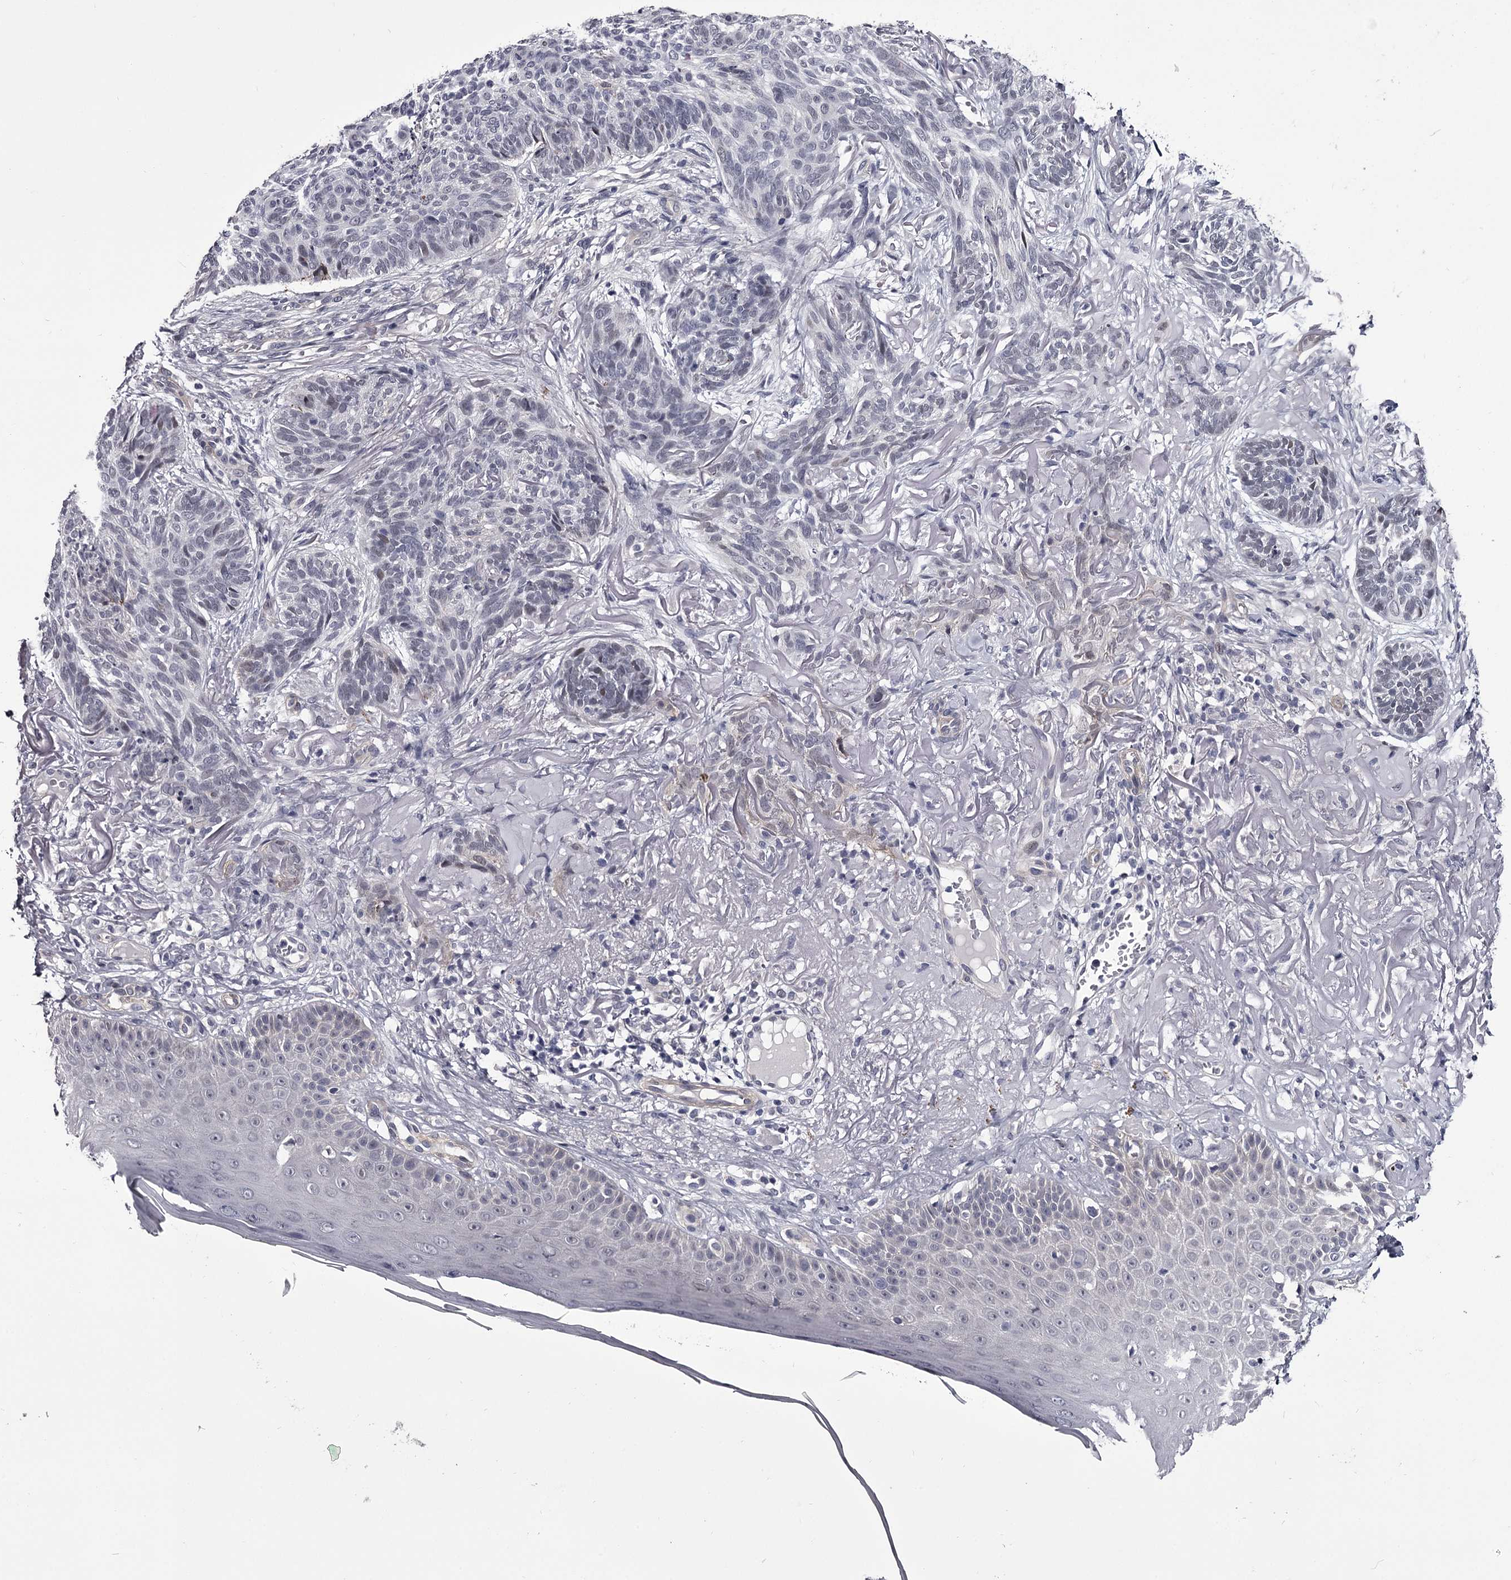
{"staining": {"intensity": "negative", "quantity": "none", "location": "none"}, "tissue": "skin cancer", "cell_type": "Tumor cells", "image_type": "cancer", "snomed": [{"axis": "morphology", "description": "Normal tissue, NOS"}, {"axis": "morphology", "description": "Basal cell carcinoma"}, {"axis": "topography", "description": "Skin"}], "caption": "Tumor cells are negative for brown protein staining in skin cancer.", "gene": "OVOL2", "patient": {"sex": "male", "age": 66}}